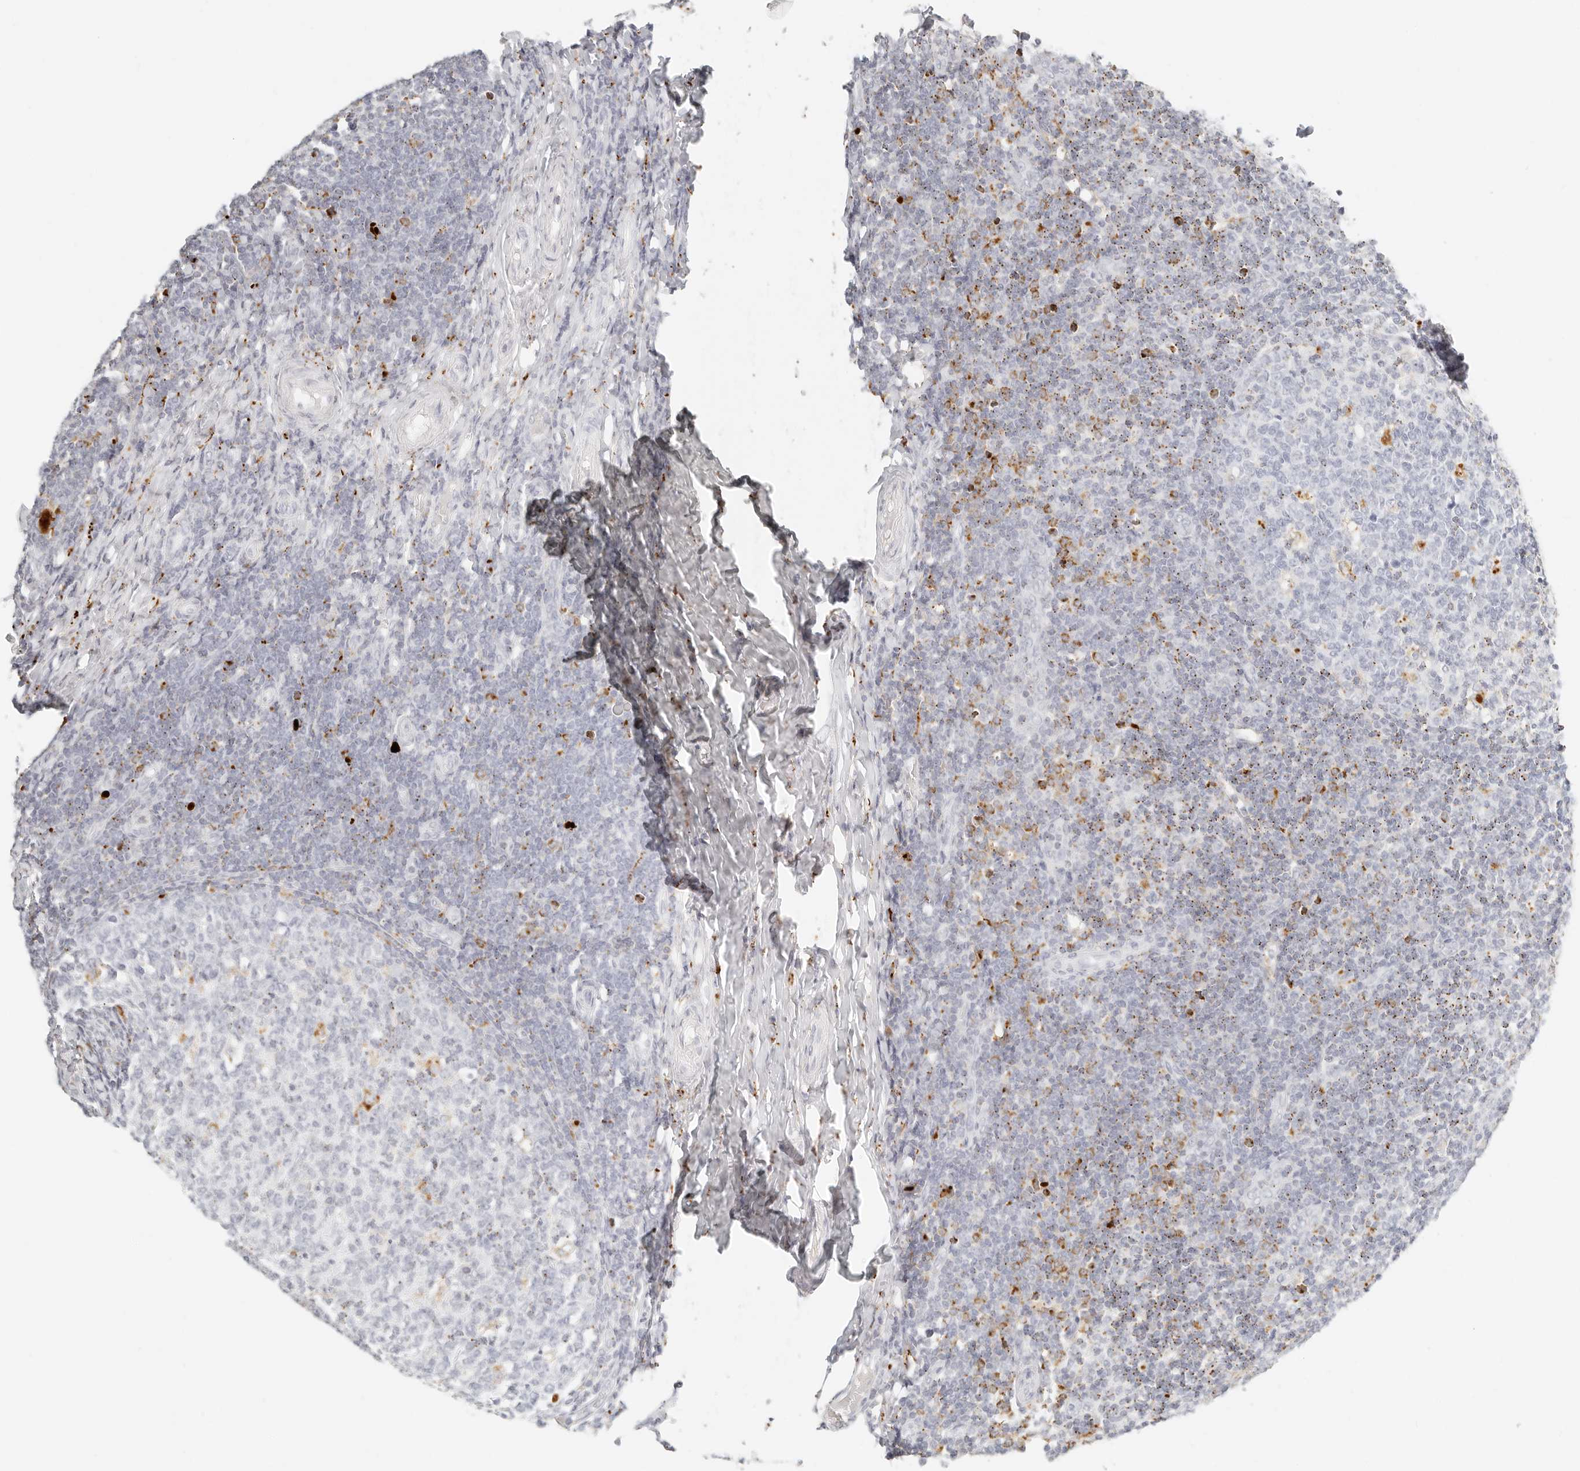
{"staining": {"intensity": "moderate", "quantity": "<25%", "location": "cytoplasmic/membranous"}, "tissue": "tonsil", "cell_type": "Germinal center cells", "image_type": "normal", "snomed": [{"axis": "morphology", "description": "Normal tissue, NOS"}, {"axis": "topography", "description": "Tonsil"}], "caption": "Benign tonsil demonstrates moderate cytoplasmic/membranous positivity in approximately <25% of germinal center cells, visualized by immunohistochemistry. (Stains: DAB in brown, nuclei in blue, Microscopy: brightfield microscopy at high magnification).", "gene": "RNASET2", "patient": {"sex": "female", "age": 19}}